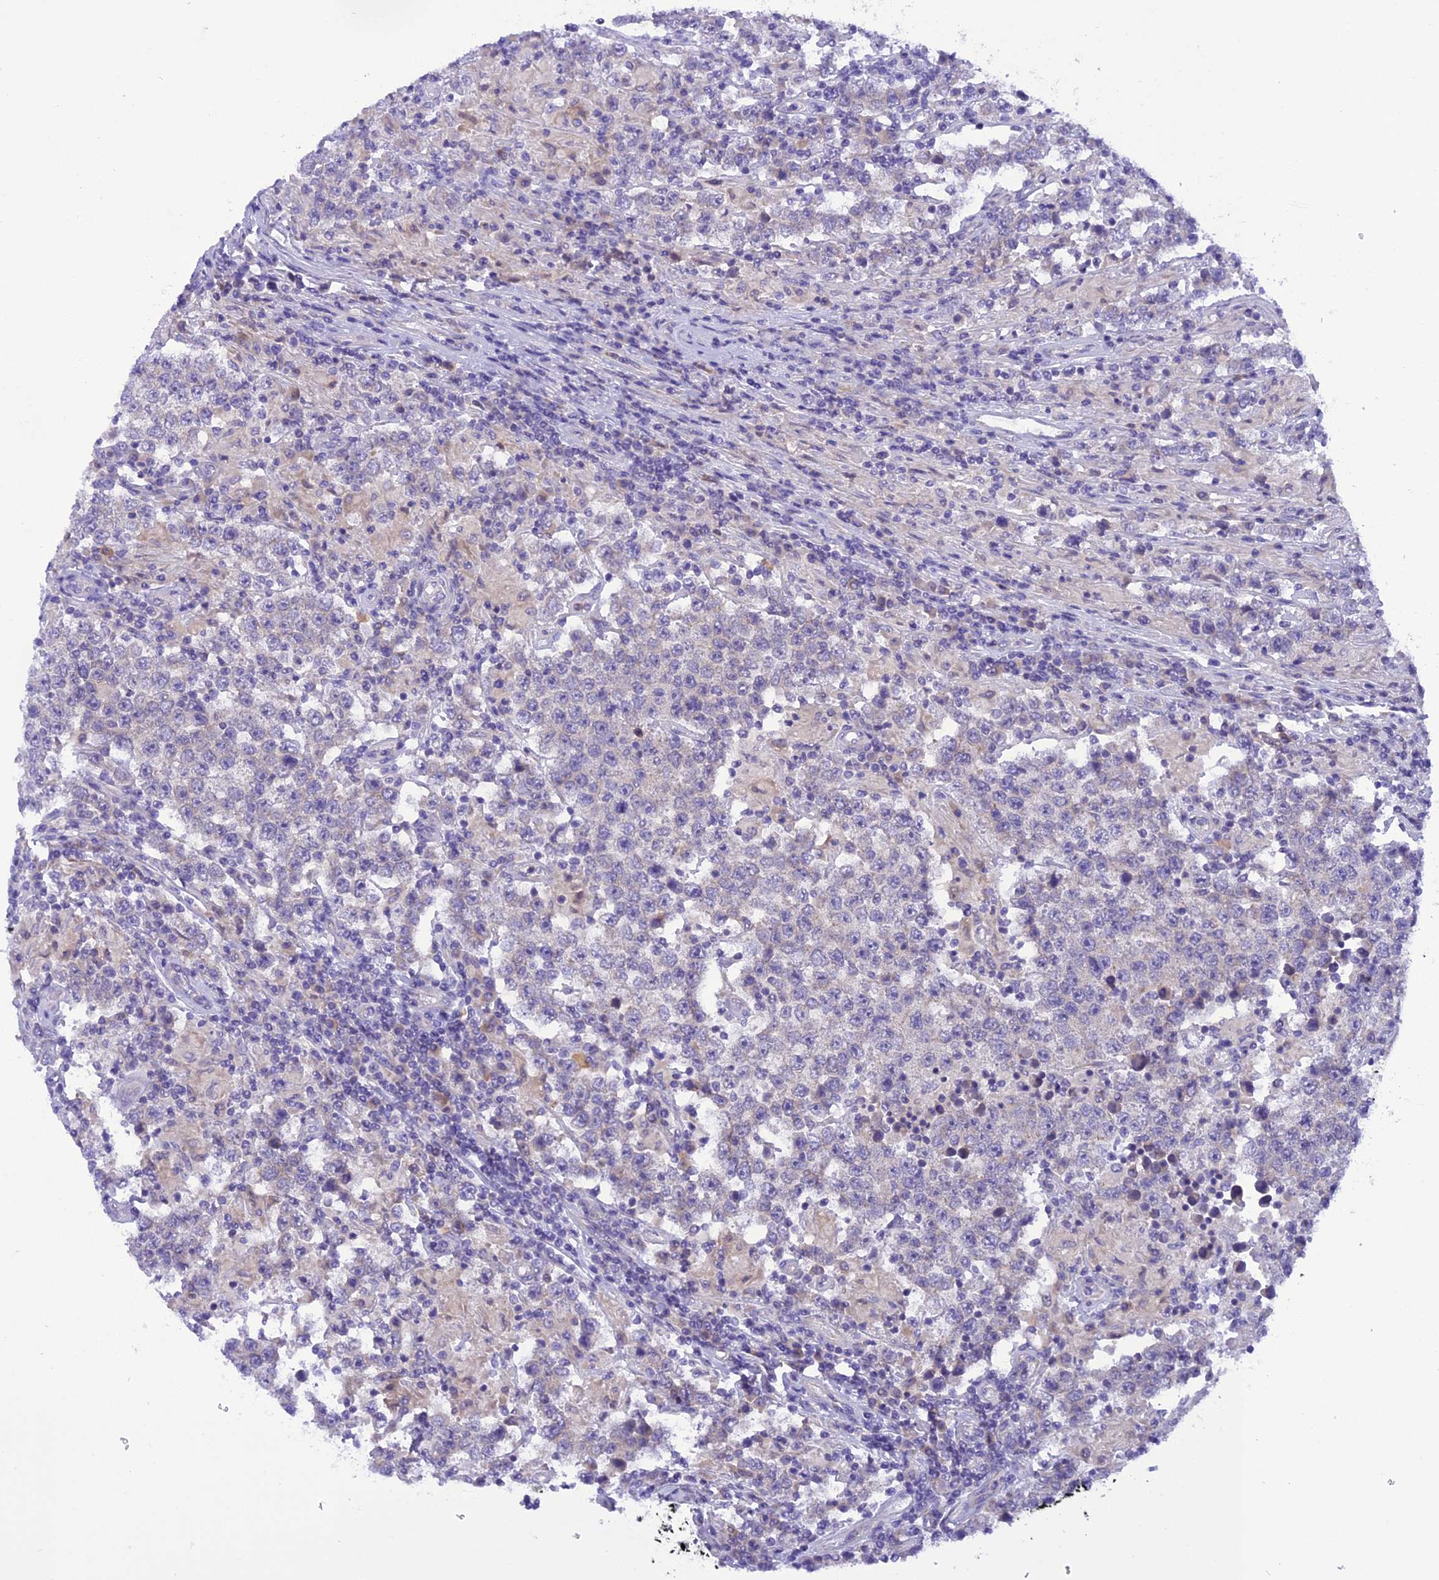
{"staining": {"intensity": "negative", "quantity": "none", "location": "none"}, "tissue": "testis cancer", "cell_type": "Tumor cells", "image_type": "cancer", "snomed": [{"axis": "morphology", "description": "Normal tissue, NOS"}, {"axis": "morphology", "description": "Urothelial carcinoma, High grade"}, {"axis": "morphology", "description": "Seminoma, NOS"}, {"axis": "morphology", "description": "Carcinoma, Embryonal, NOS"}, {"axis": "topography", "description": "Urinary bladder"}, {"axis": "topography", "description": "Testis"}], "caption": "The histopathology image reveals no staining of tumor cells in testis cancer (high-grade urothelial carcinoma).", "gene": "TRIM3", "patient": {"sex": "male", "age": 41}}